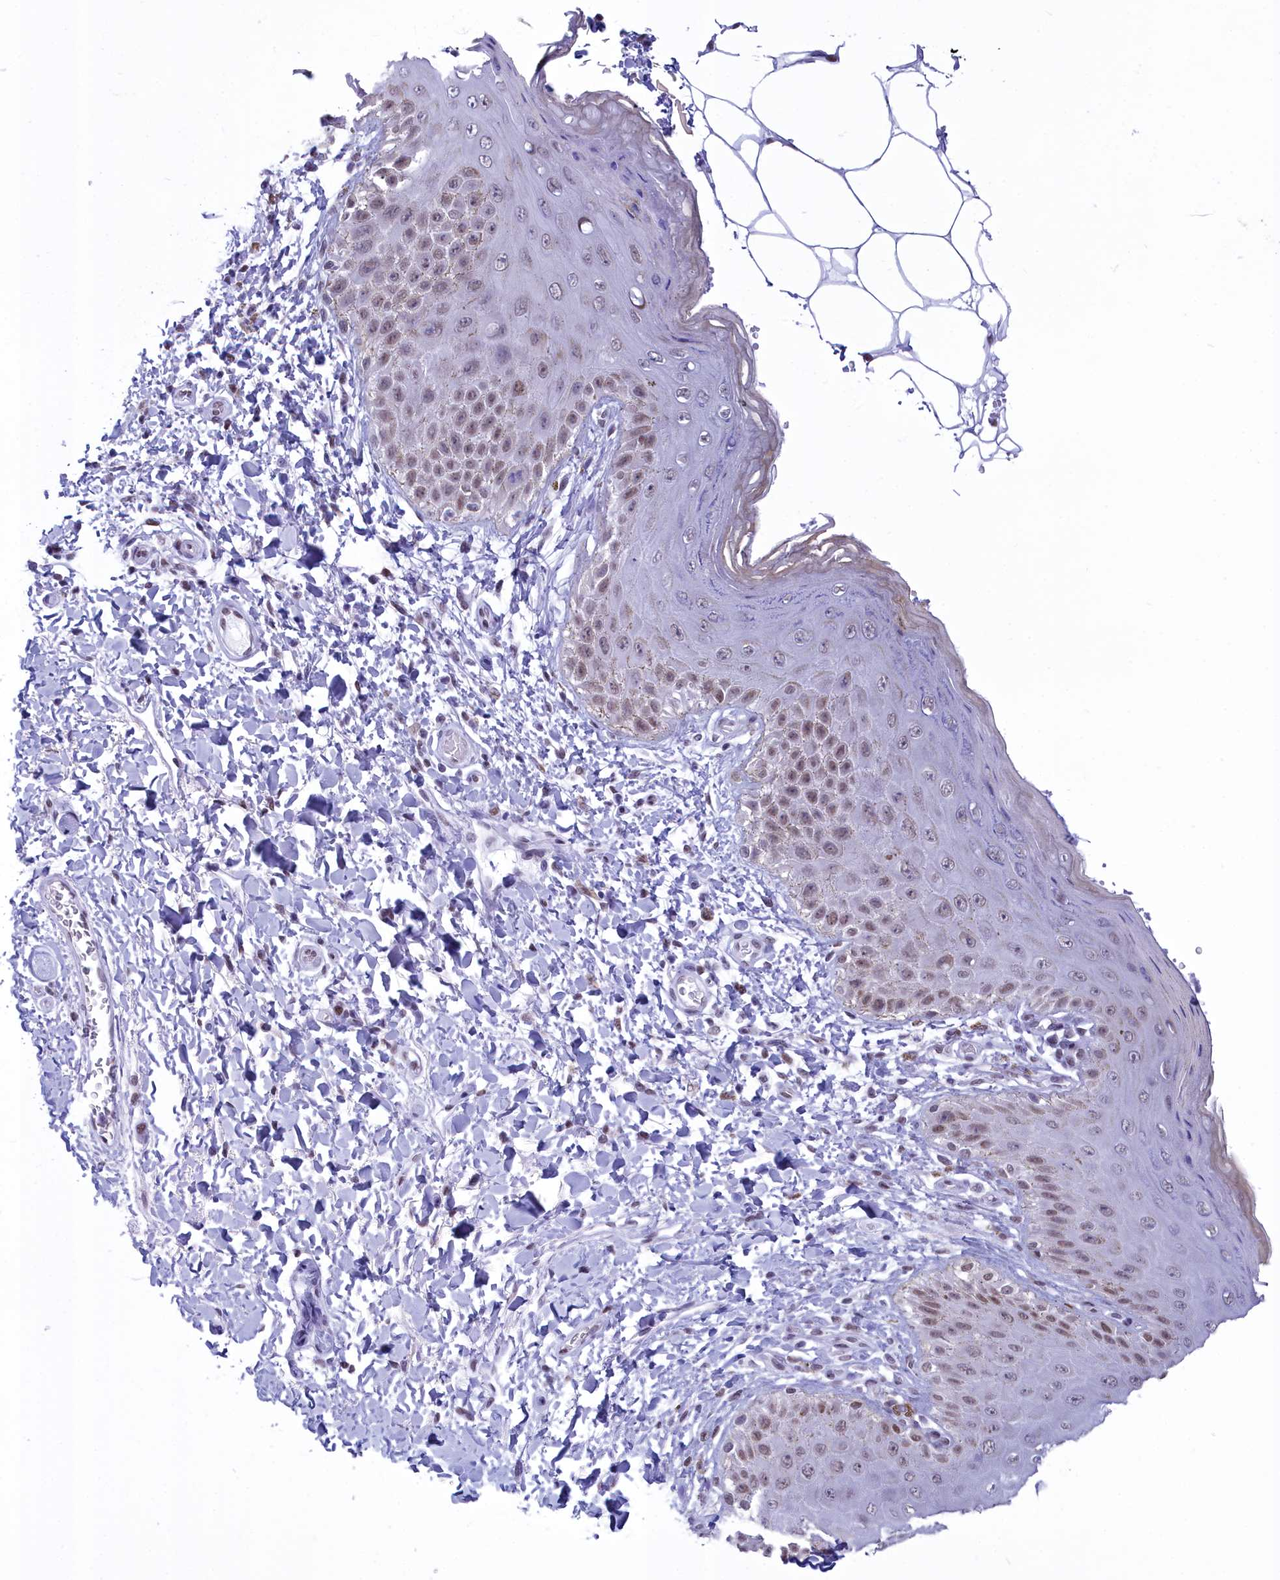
{"staining": {"intensity": "weak", "quantity": "25%-75%", "location": "nuclear"}, "tissue": "skin", "cell_type": "Epidermal cells", "image_type": "normal", "snomed": [{"axis": "morphology", "description": "Normal tissue, NOS"}, {"axis": "topography", "description": "Anal"}], "caption": "Epidermal cells reveal weak nuclear positivity in about 25%-75% of cells in unremarkable skin. (DAB IHC, brown staining for protein, blue staining for nuclei).", "gene": "CDC26", "patient": {"sex": "male", "age": 44}}